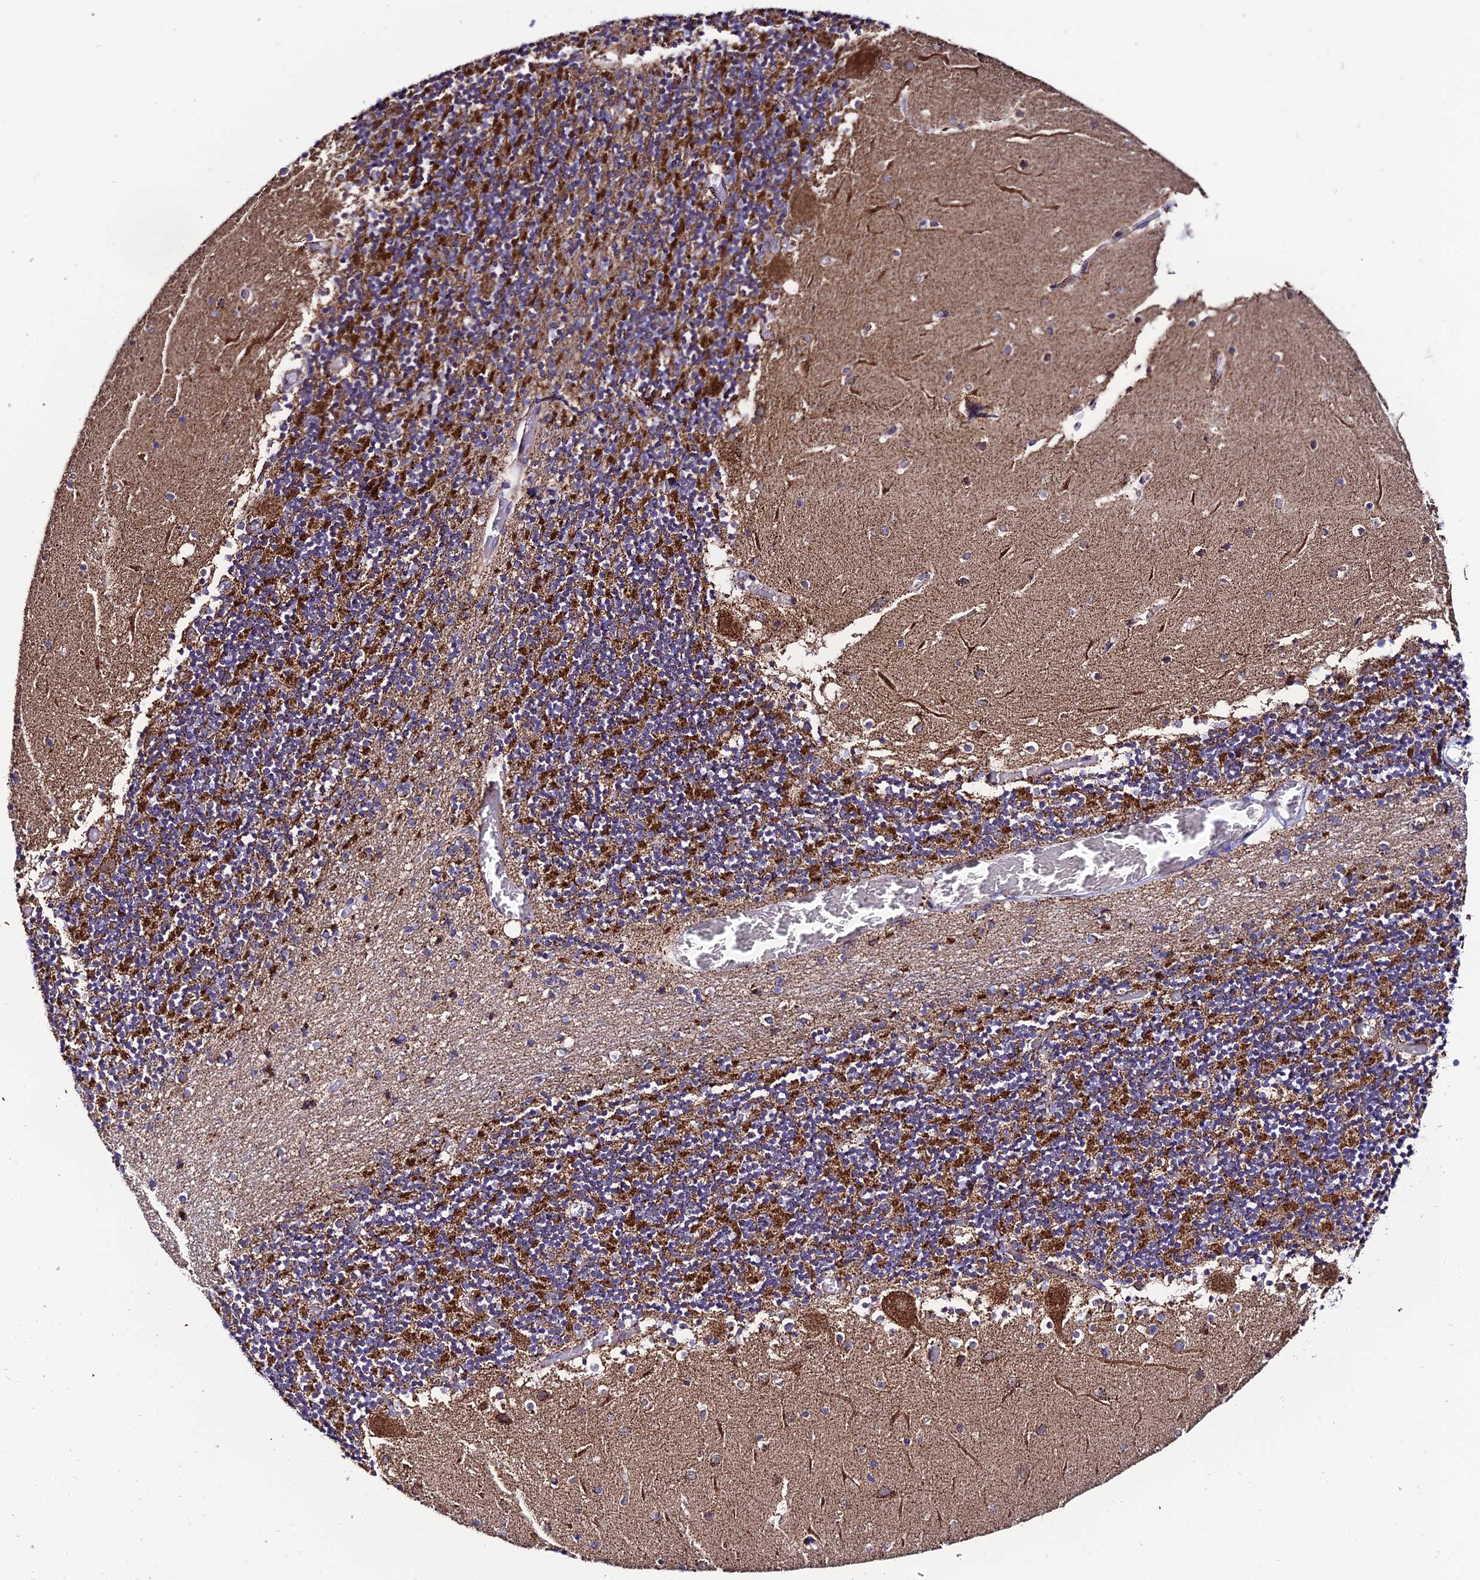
{"staining": {"intensity": "strong", "quantity": "25%-75%", "location": "cytoplasmic/membranous"}, "tissue": "cerebellum", "cell_type": "Cells in granular layer", "image_type": "normal", "snomed": [{"axis": "morphology", "description": "Normal tissue, NOS"}, {"axis": "topography", "description": "Cerebellum"}], "caption": "Immunohistochemical staining of benign cerebellum demonstrates strong cytoplasmic/membranous protein positivity in approximately 25%-75% of cells in granular layer.", "gene": "PSMD2", "patient": {"sex": "female", "age": 28}}